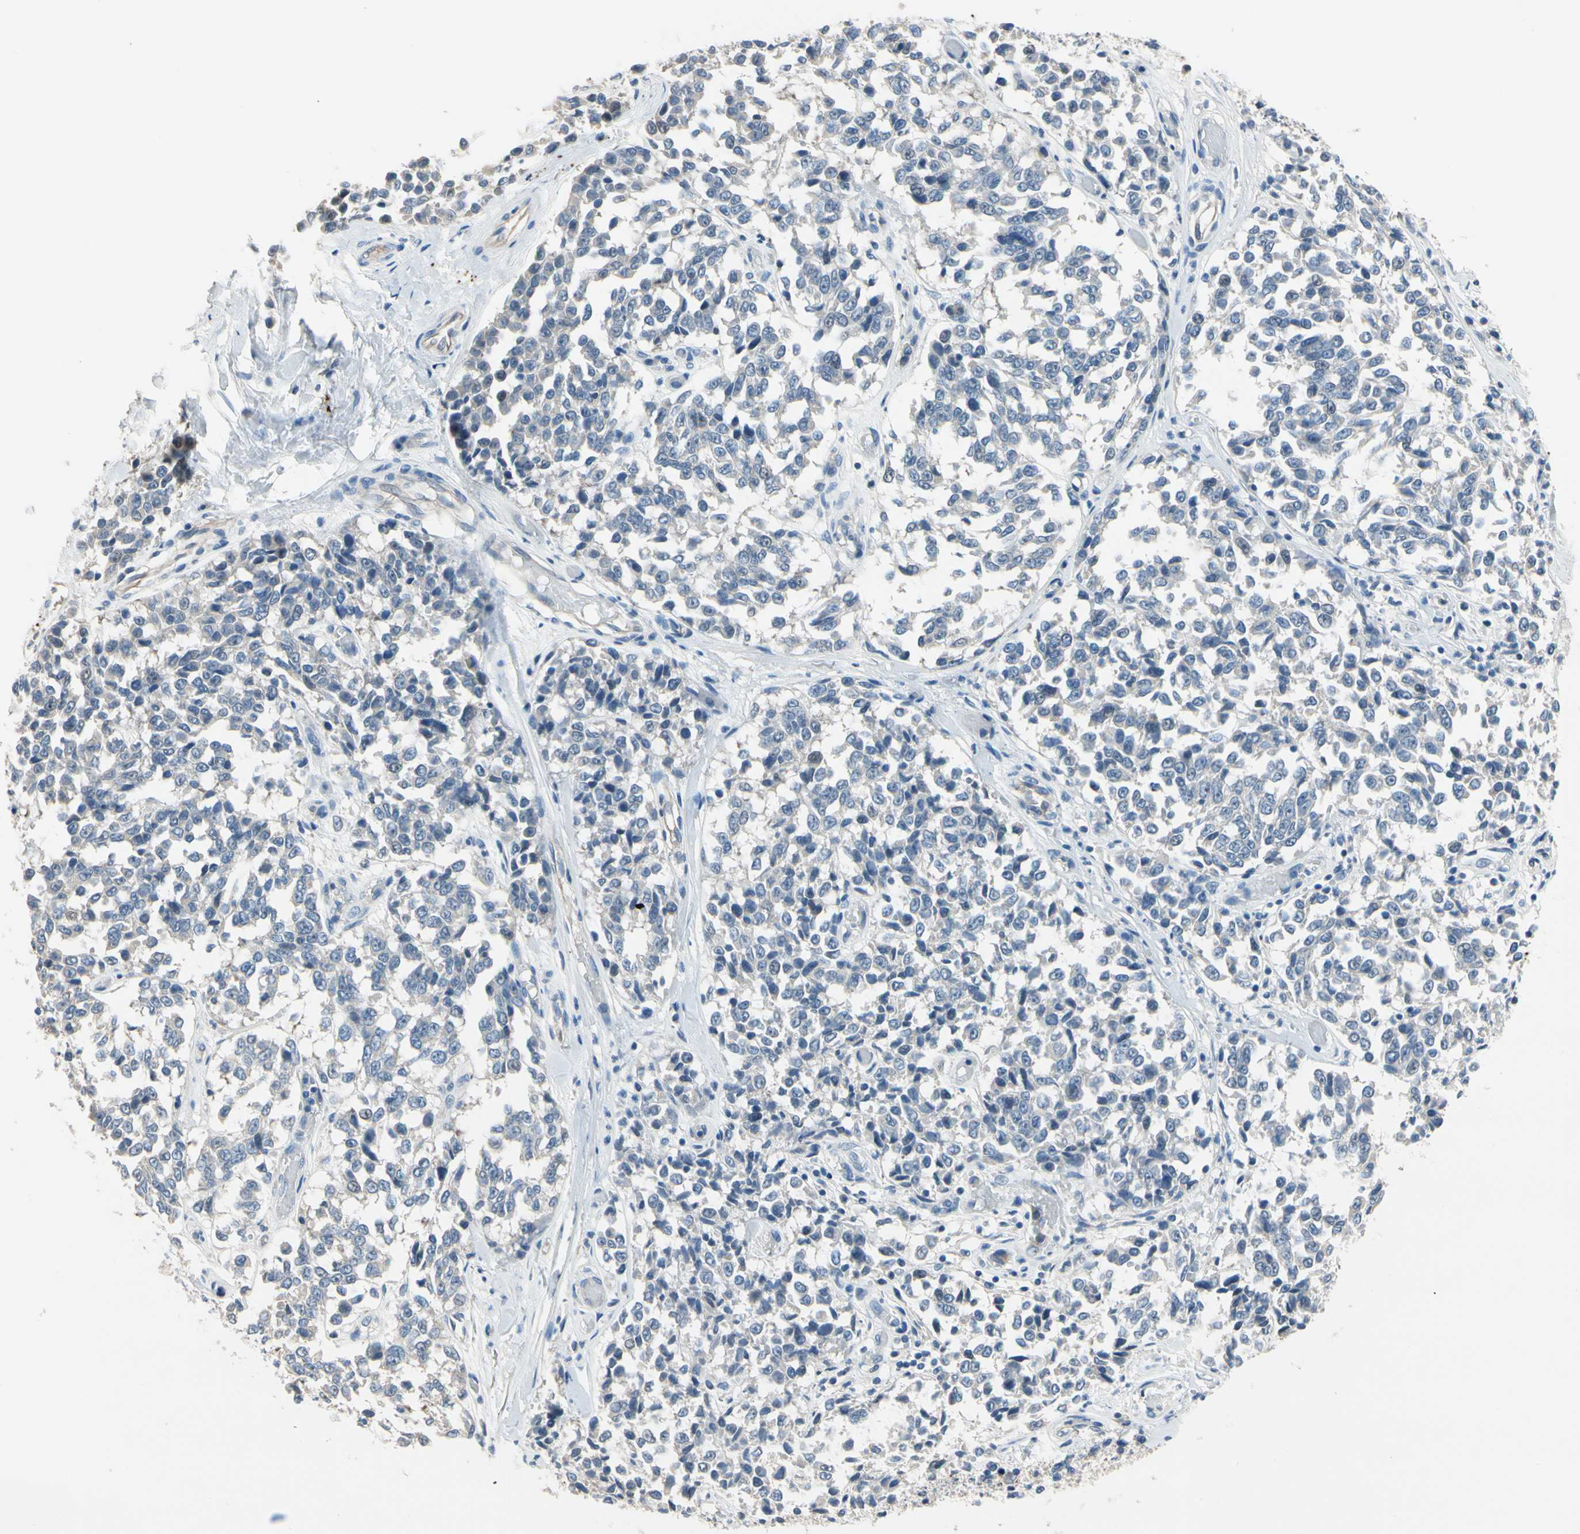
{"staining": {"intensity": "negative", "quantity": "none", "location": "none"}, "tissue": "melanoma", "cell_type": "Tumor cells", "image_type": "cancer", "snomed": [{"axis": "morphology", "description": "Malignant melanoma, NOS"}, {"axis": "topography", "description": "Skin"}], "caption": "A photomicrograph of malignant melanoma stained for a protein displays no brown staining in tumor cells.", "gene": "CPA3", "patient": {"sex": "female", "age": 64}}